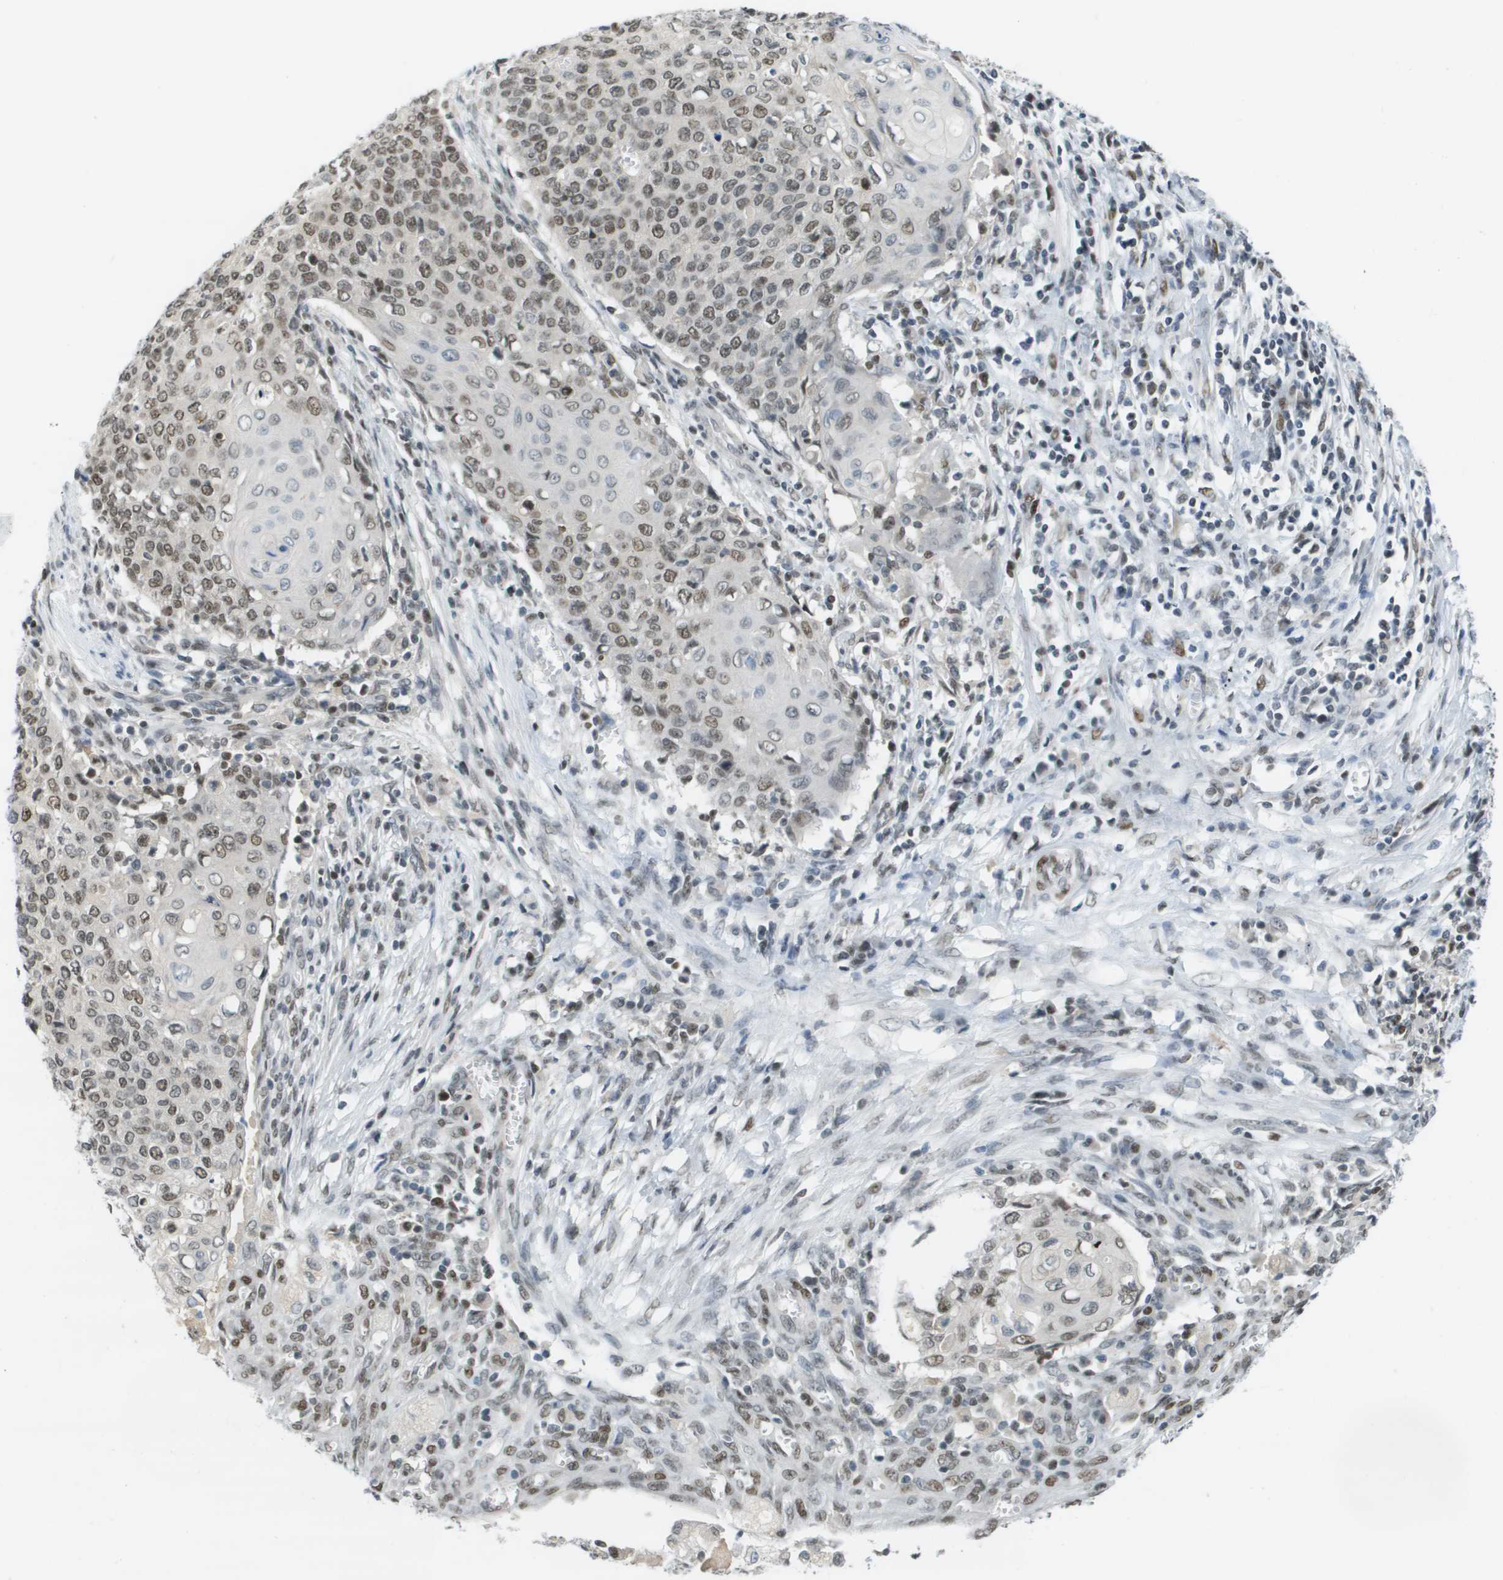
{"staining": {"intensity": "moderate", "quantity": ">75%", "location": "nuclear"}, "tissue": "cervical cancer", "cell_type": "Tumor cells", "image_type": "cancer", "snomed": [{"axis": "morphology", "description": "Squamous cell carcinoma, NOS"}, {"axis": "topography", "description": "Cervix"}], "caption": "The image displays a brown stain indicating the presence of a protein in the nuclear of tumor cells in cervical cancer.", "gene": "CBX5", "patient": {"sex": "female", "age": 39}}